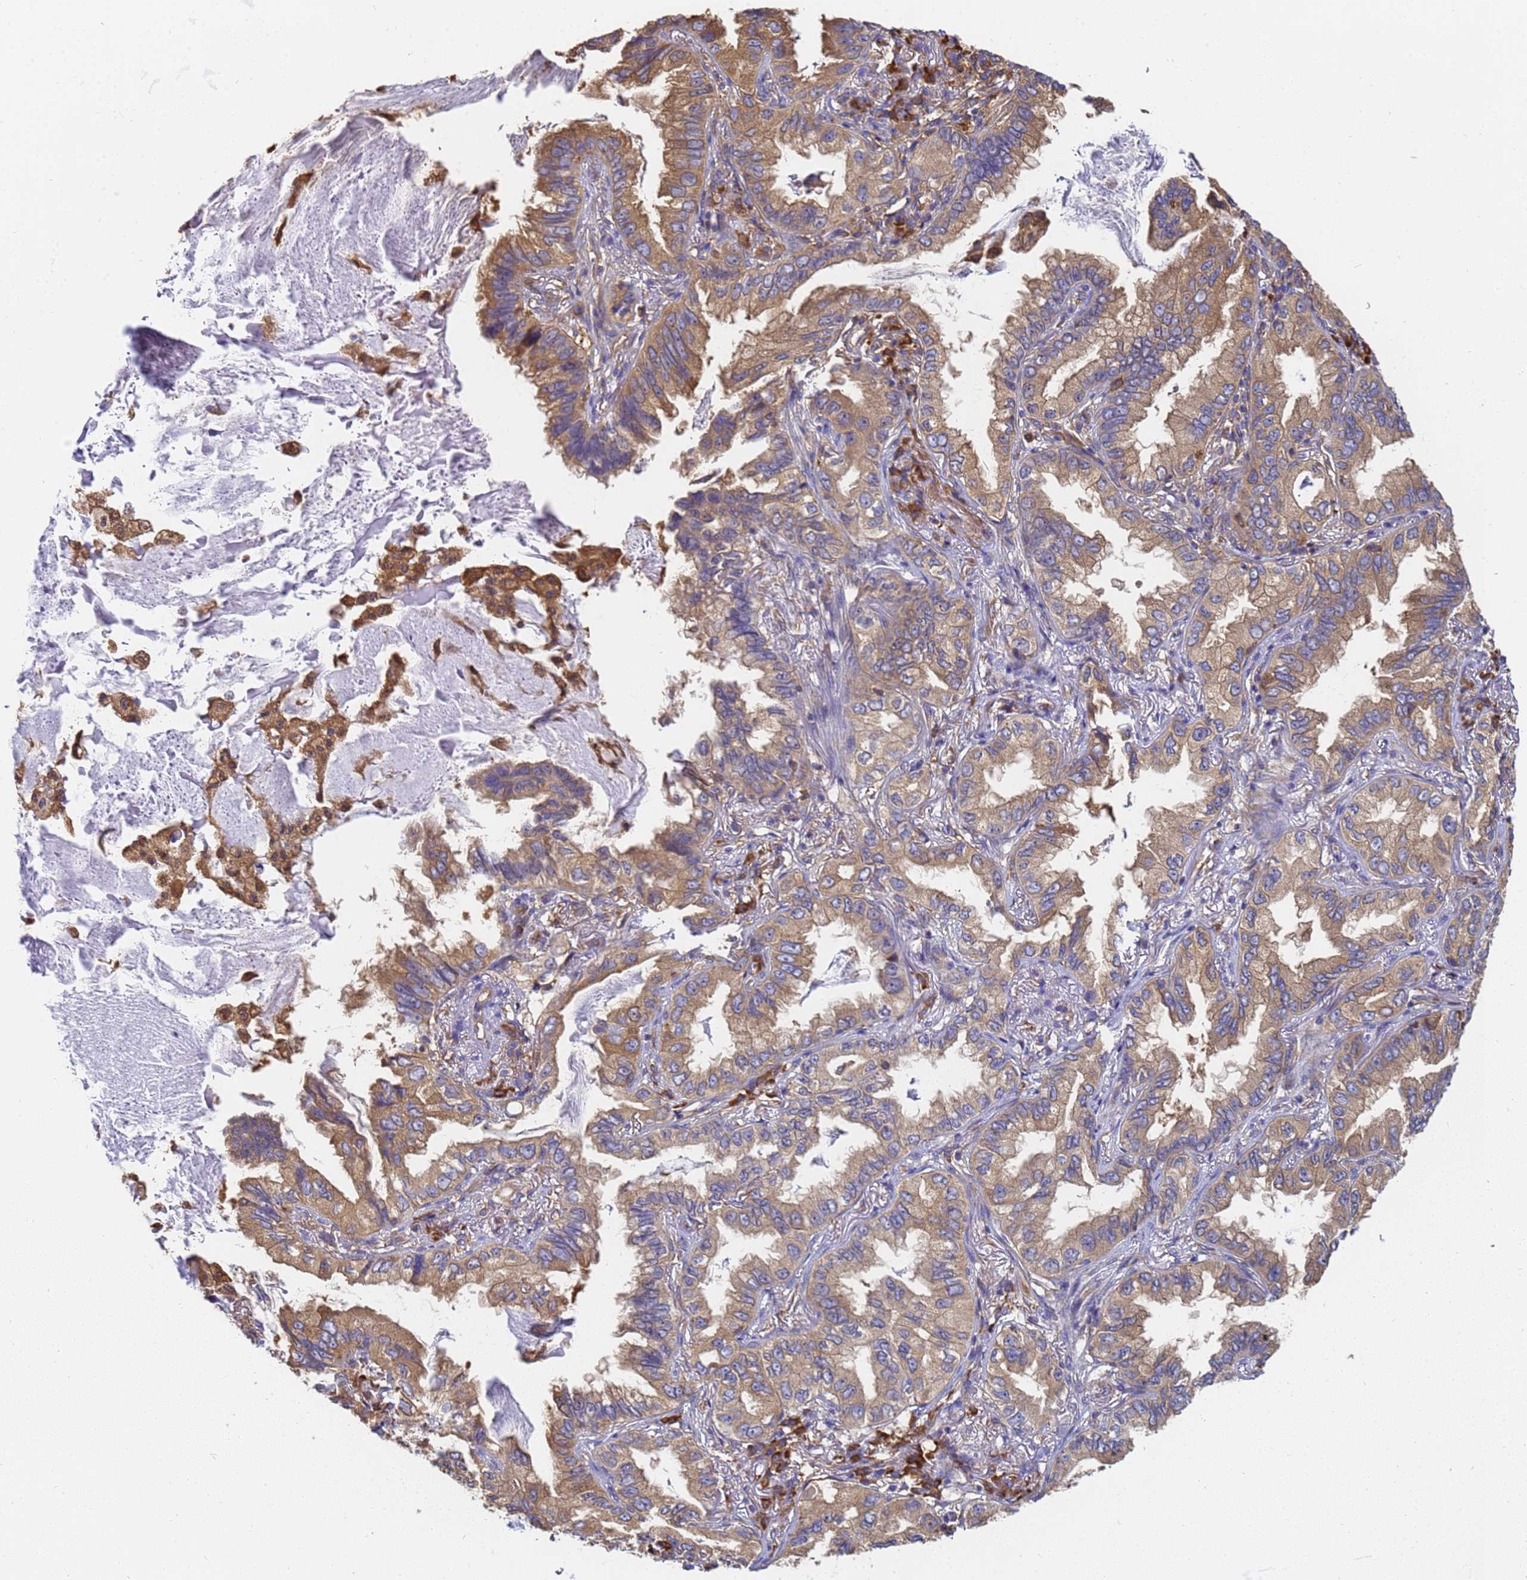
{"staining": {"intensity": "moderate", "quantity": ">75%", "location": "cytoplasmic/membranous"}, "tissue": "lung cancer", "cell_type": "Tumor cells", "image_type": "cancer", "snomed": [{"axis": "morphology", "description": "Adenocarcinoma, NOS"}, {"axis": "topography", "description": "Lung"}], "caption": "Protein staining by immunohistochemistry (IHC) displays moderate cytoplasmic/membranous staining in about >75% of tumor cells in lung adenocarcinoma. Immunohistochemistry (ihc) stains the protein of interest in brown and the nuclei are stained blue.", "gene": "NME1-NME2", "patient": {"sex": "female", "age": 69}}